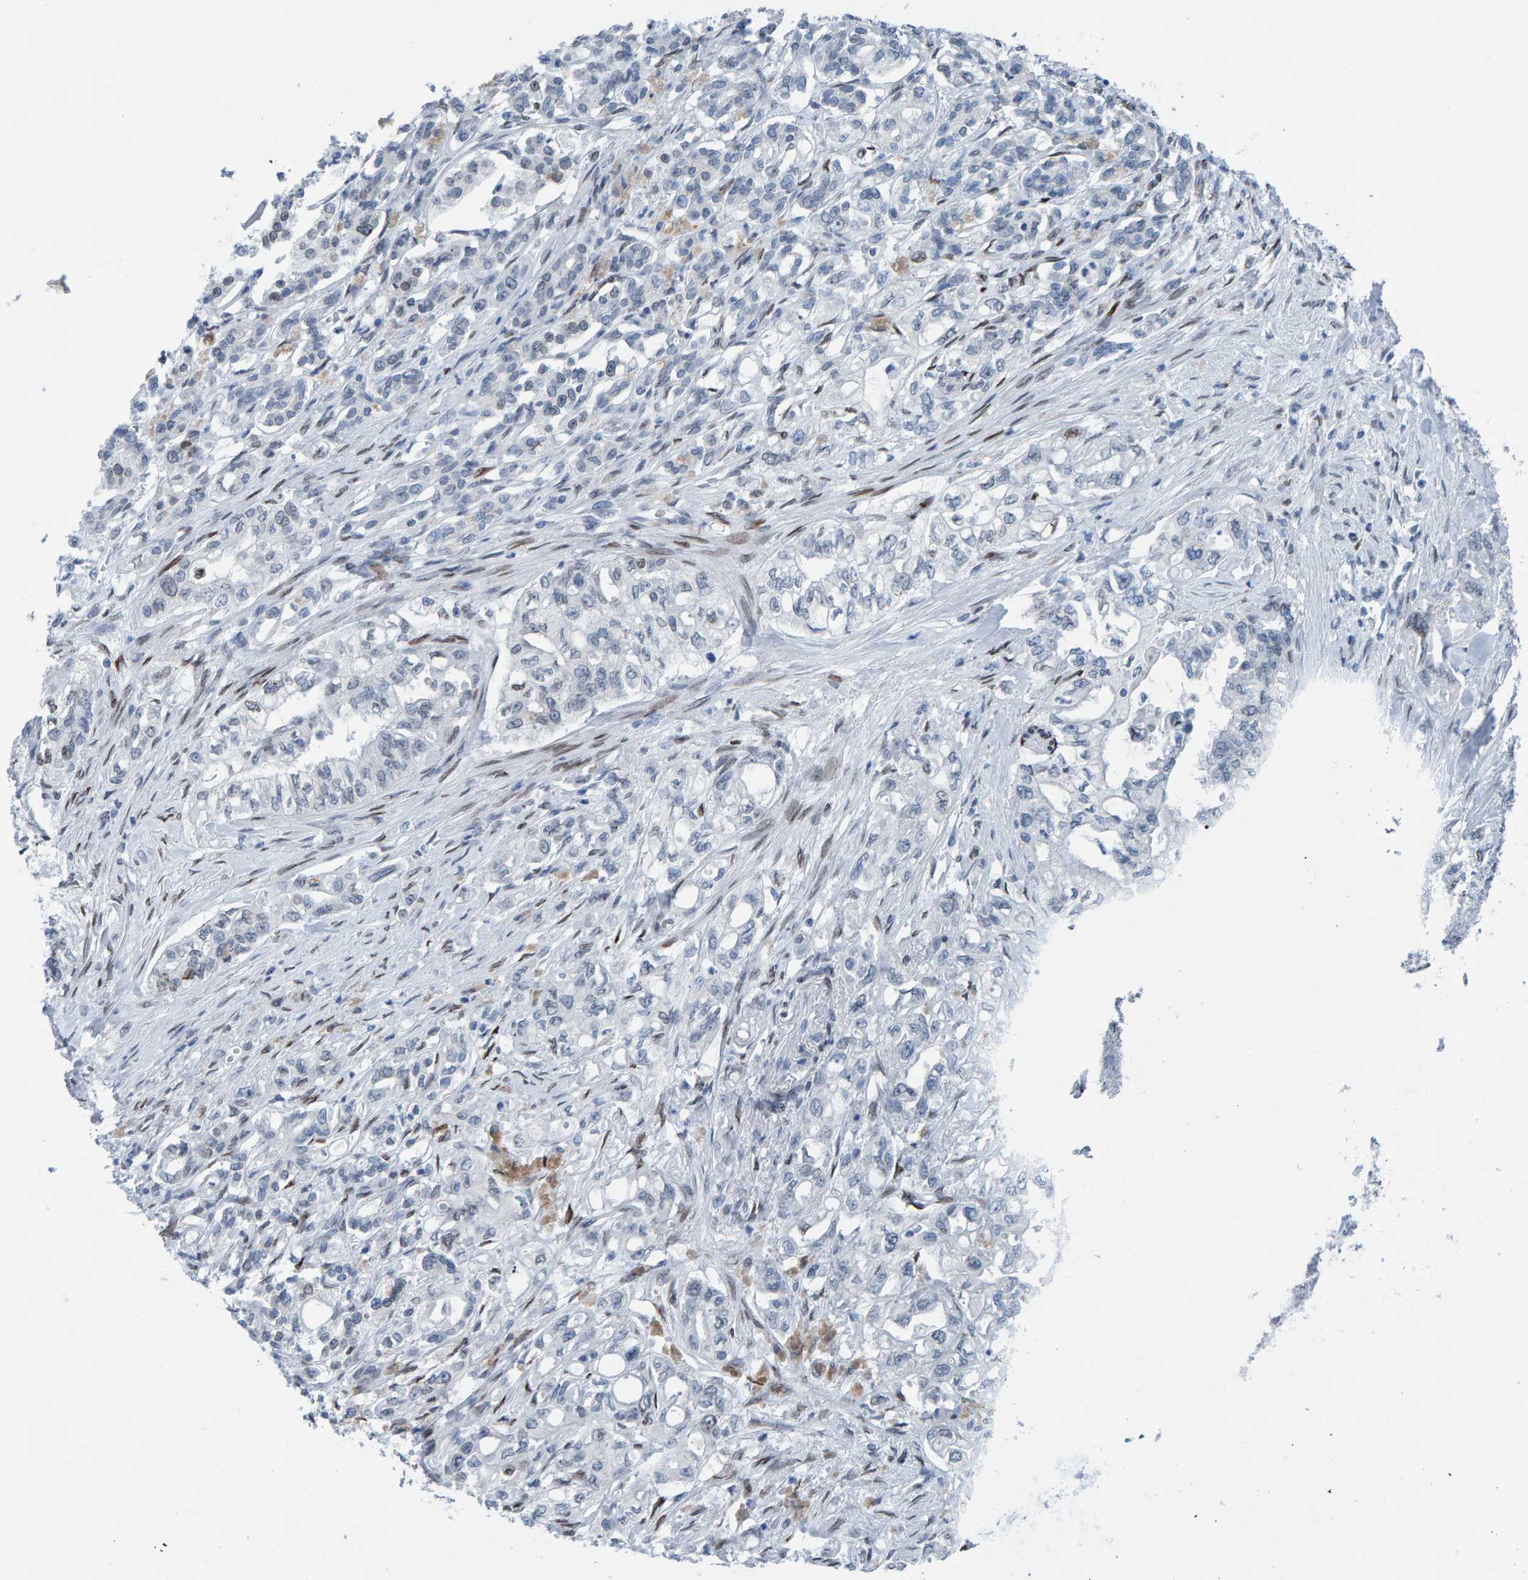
{"staining": {"intensity": "negative", "quantity": "none", "location": "none"}, "tissue": "pancreatic cancer", "cell_type": "Tumor cells", "image_type": "cancer", "snomed": [{"axis": "morphology", "description": "Normal tissue, NOS"}, {"axis": "topography", "description": "Pancreas"}], "caption": "This micrograph is of pancreatic cancer stained with IHC to label a protein in brown with the nuclei are counter-stained blue. There is no expression in tumor cells.", "gene": "LMNB2", "patient": {"sex": "male", "age": 42}}